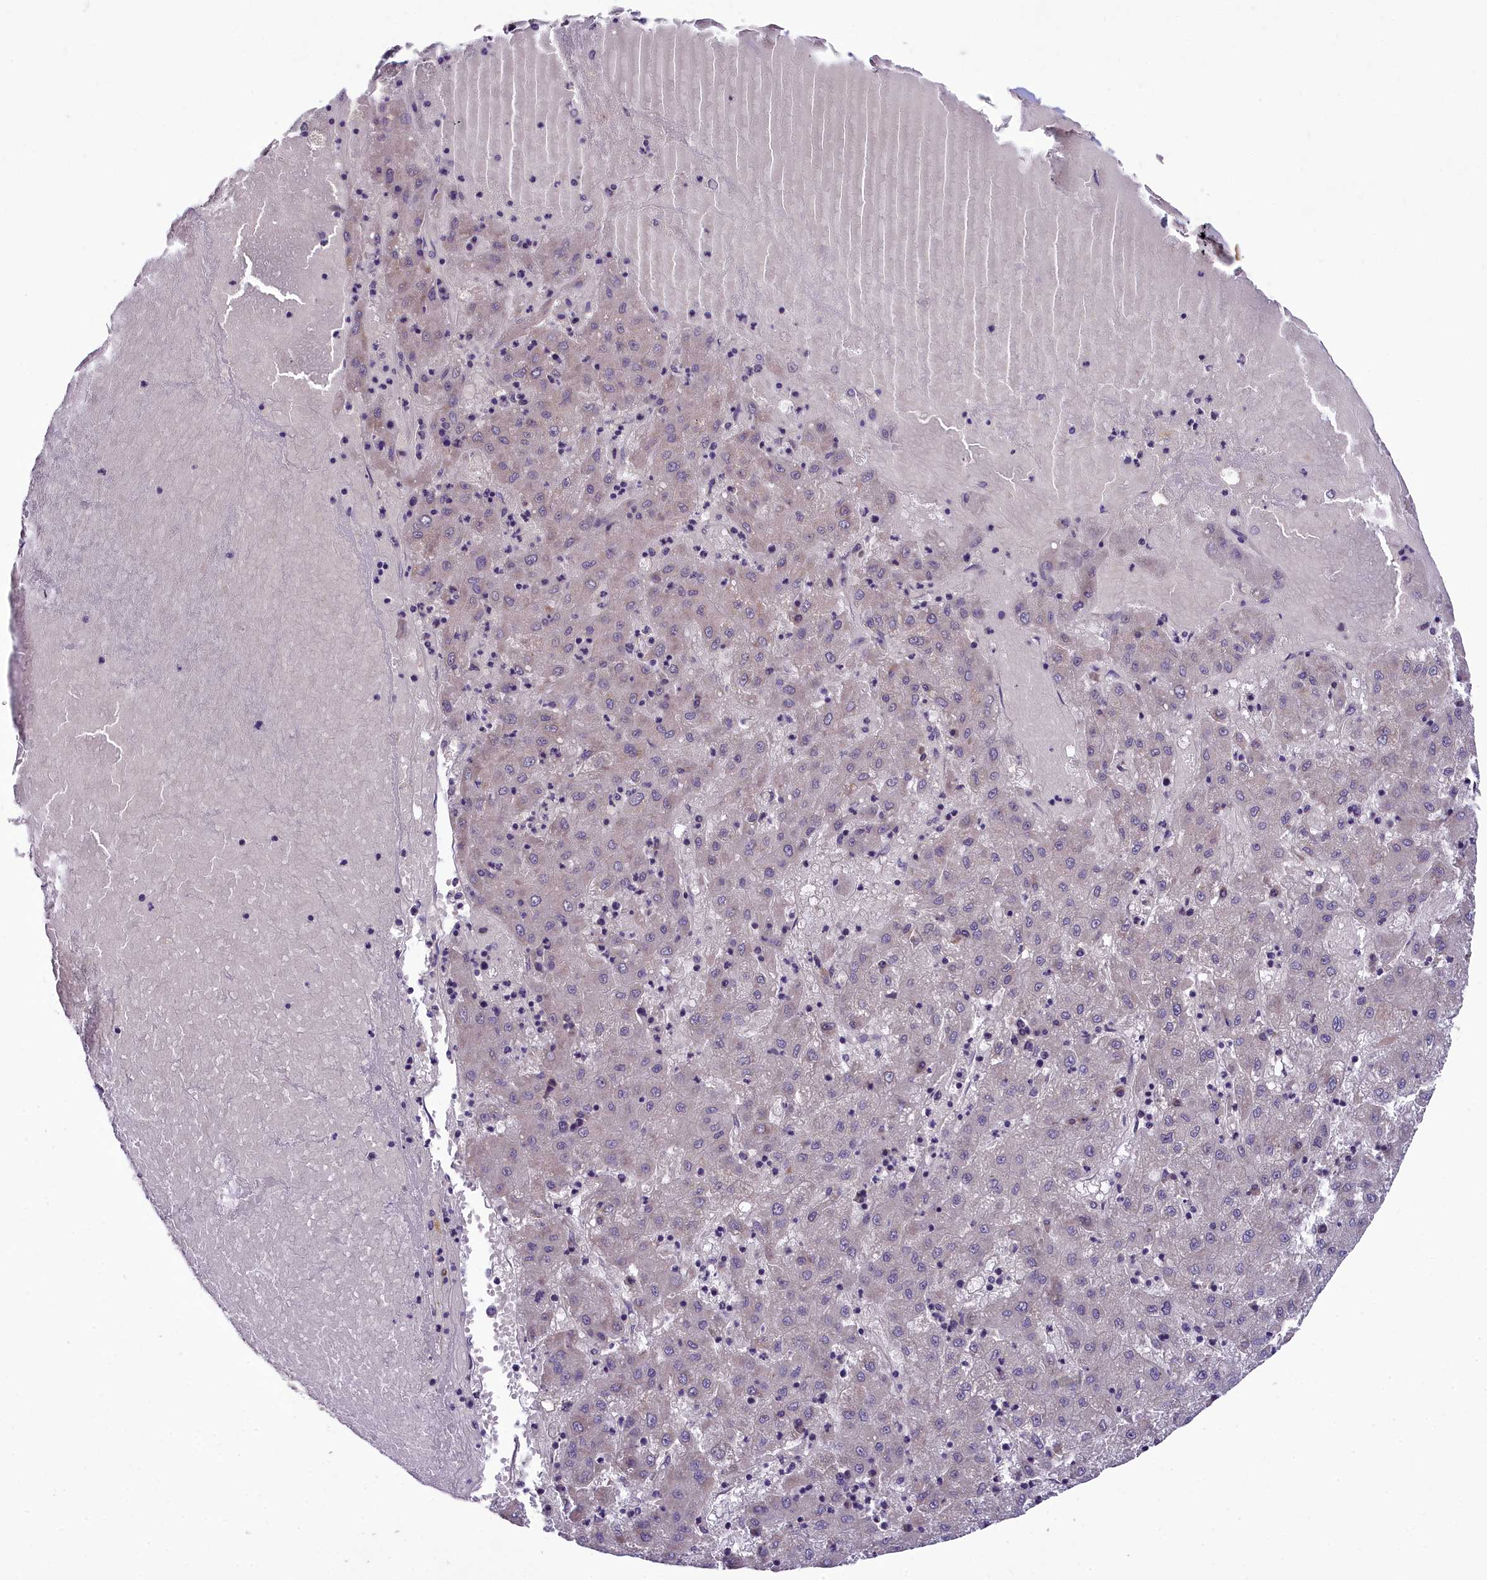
{"staining": {"intensity": "negative", "quantity": "none", "location": "none"}, "tissue": "liver cancer", "cell_type": "Tumor cells", "image_type": "cancer", "snomed": [{"axis": "morphology", "description": "Carcinoma, Hepatocellular, NOS"}, {"axis": "topography", "description": "Liver"}], "caption": "Image shows no significant protein expression in tumor cells of liver cancer. (Immunohistochemistry, brightfield microscopy, high magnification).", "gene": "ZNF333", "patient": {"sex": "male", "age": 72}}